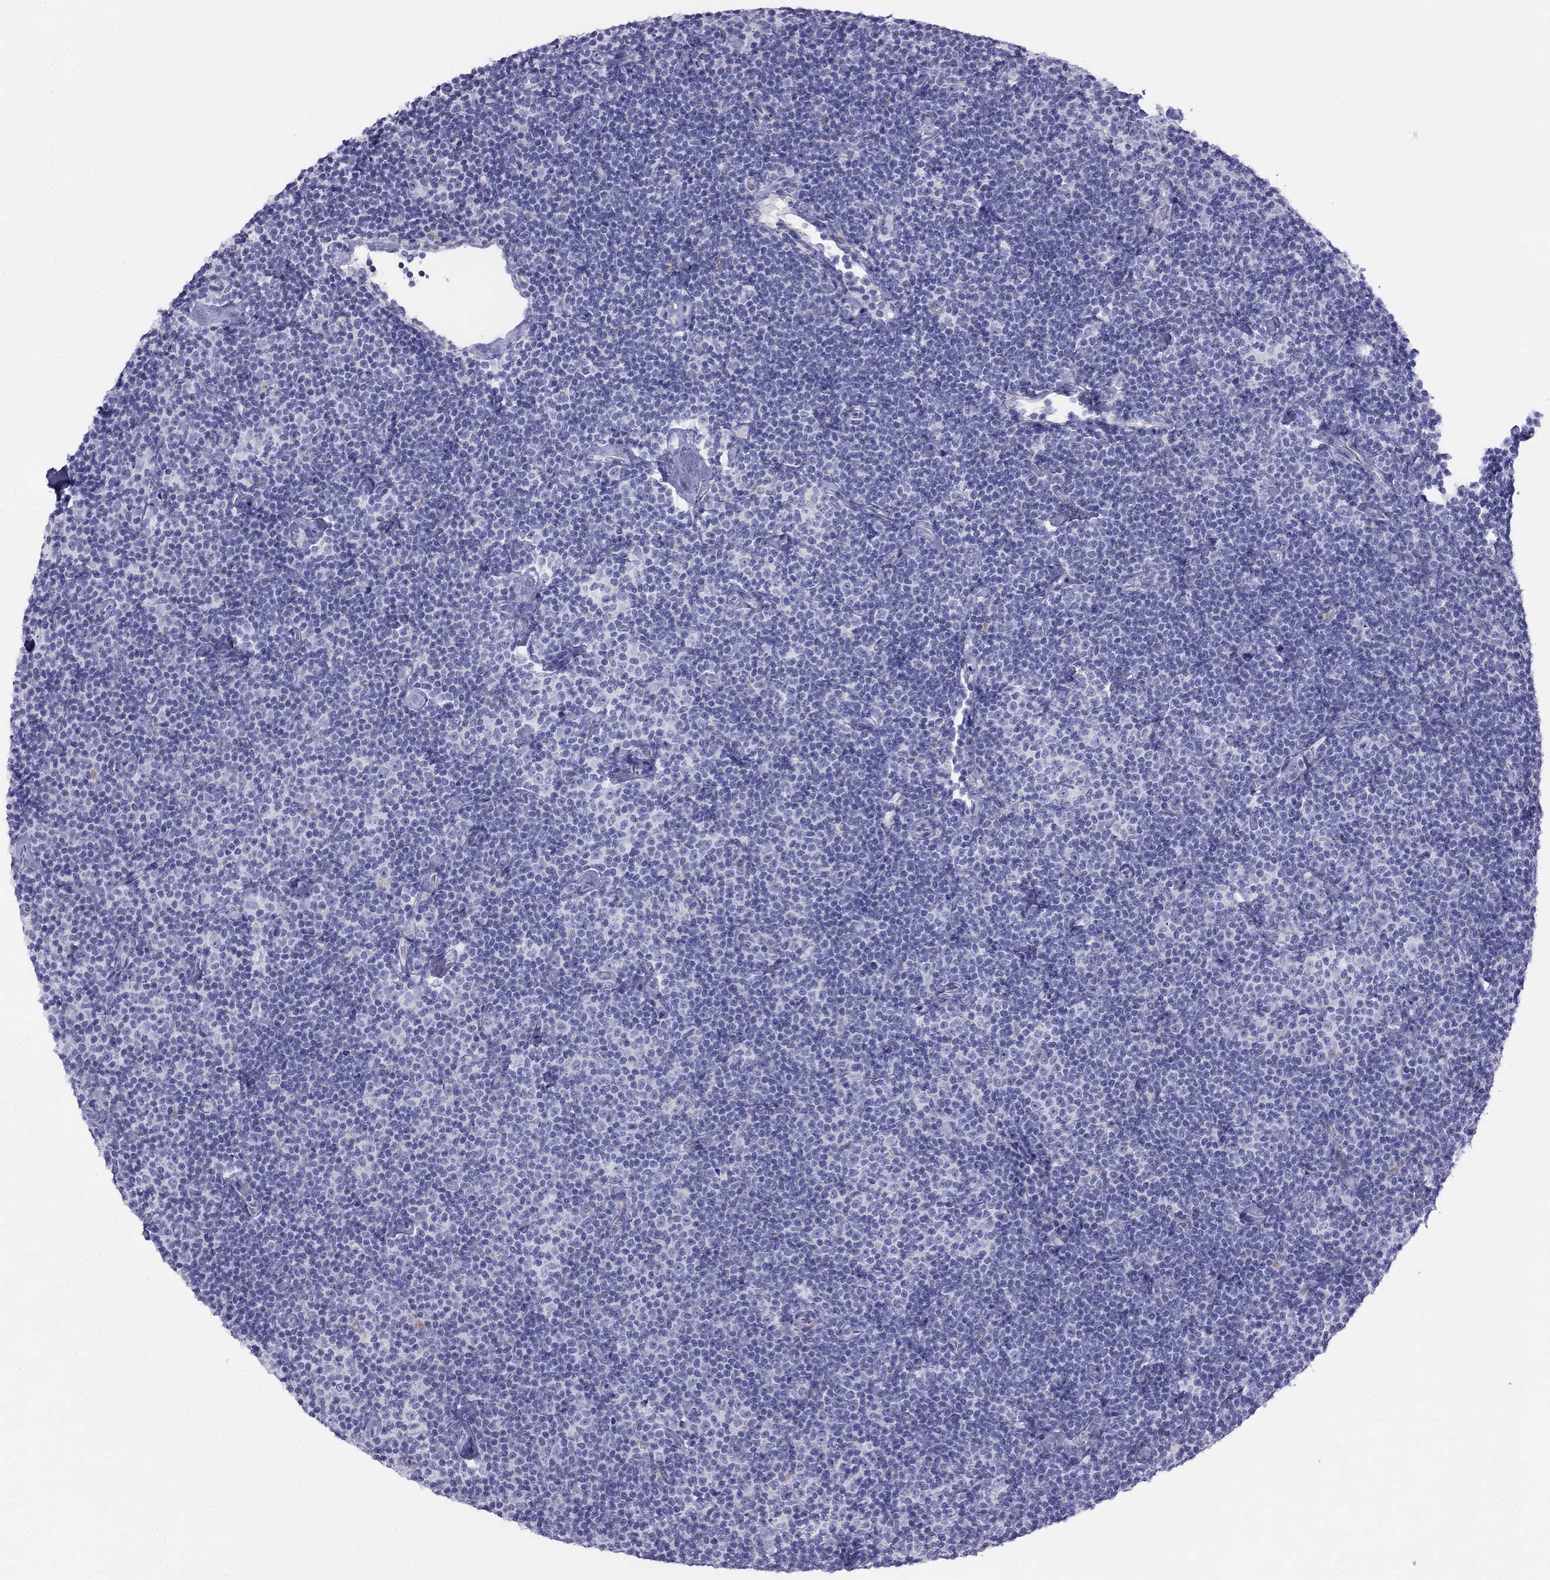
{"staining": {"intensity": "negative", "quantity": "none", "location": "none"}, "tissue": "lymphoma", "cell_type": "Tumor cells", "image_type": "cancer", "snomed": [{"axis": "morphology", "description": "Malignant lymphoma, non-Hodgkin's type, Low grade"}, {"axis": "topography", "description": "Lymph node"}], "caption": "DAB (3,3'-diaminobenzidine) immunohistochemical staining of human lymphoma reveals no significant staining in tumor cells. (DAB (3,3'-diaminobenzidine) immunohistochemistry visualized using brightfield microscopy, high magnification).", "gene": "ALOXE3", "patient": {"sex": "male", "age": 81}}